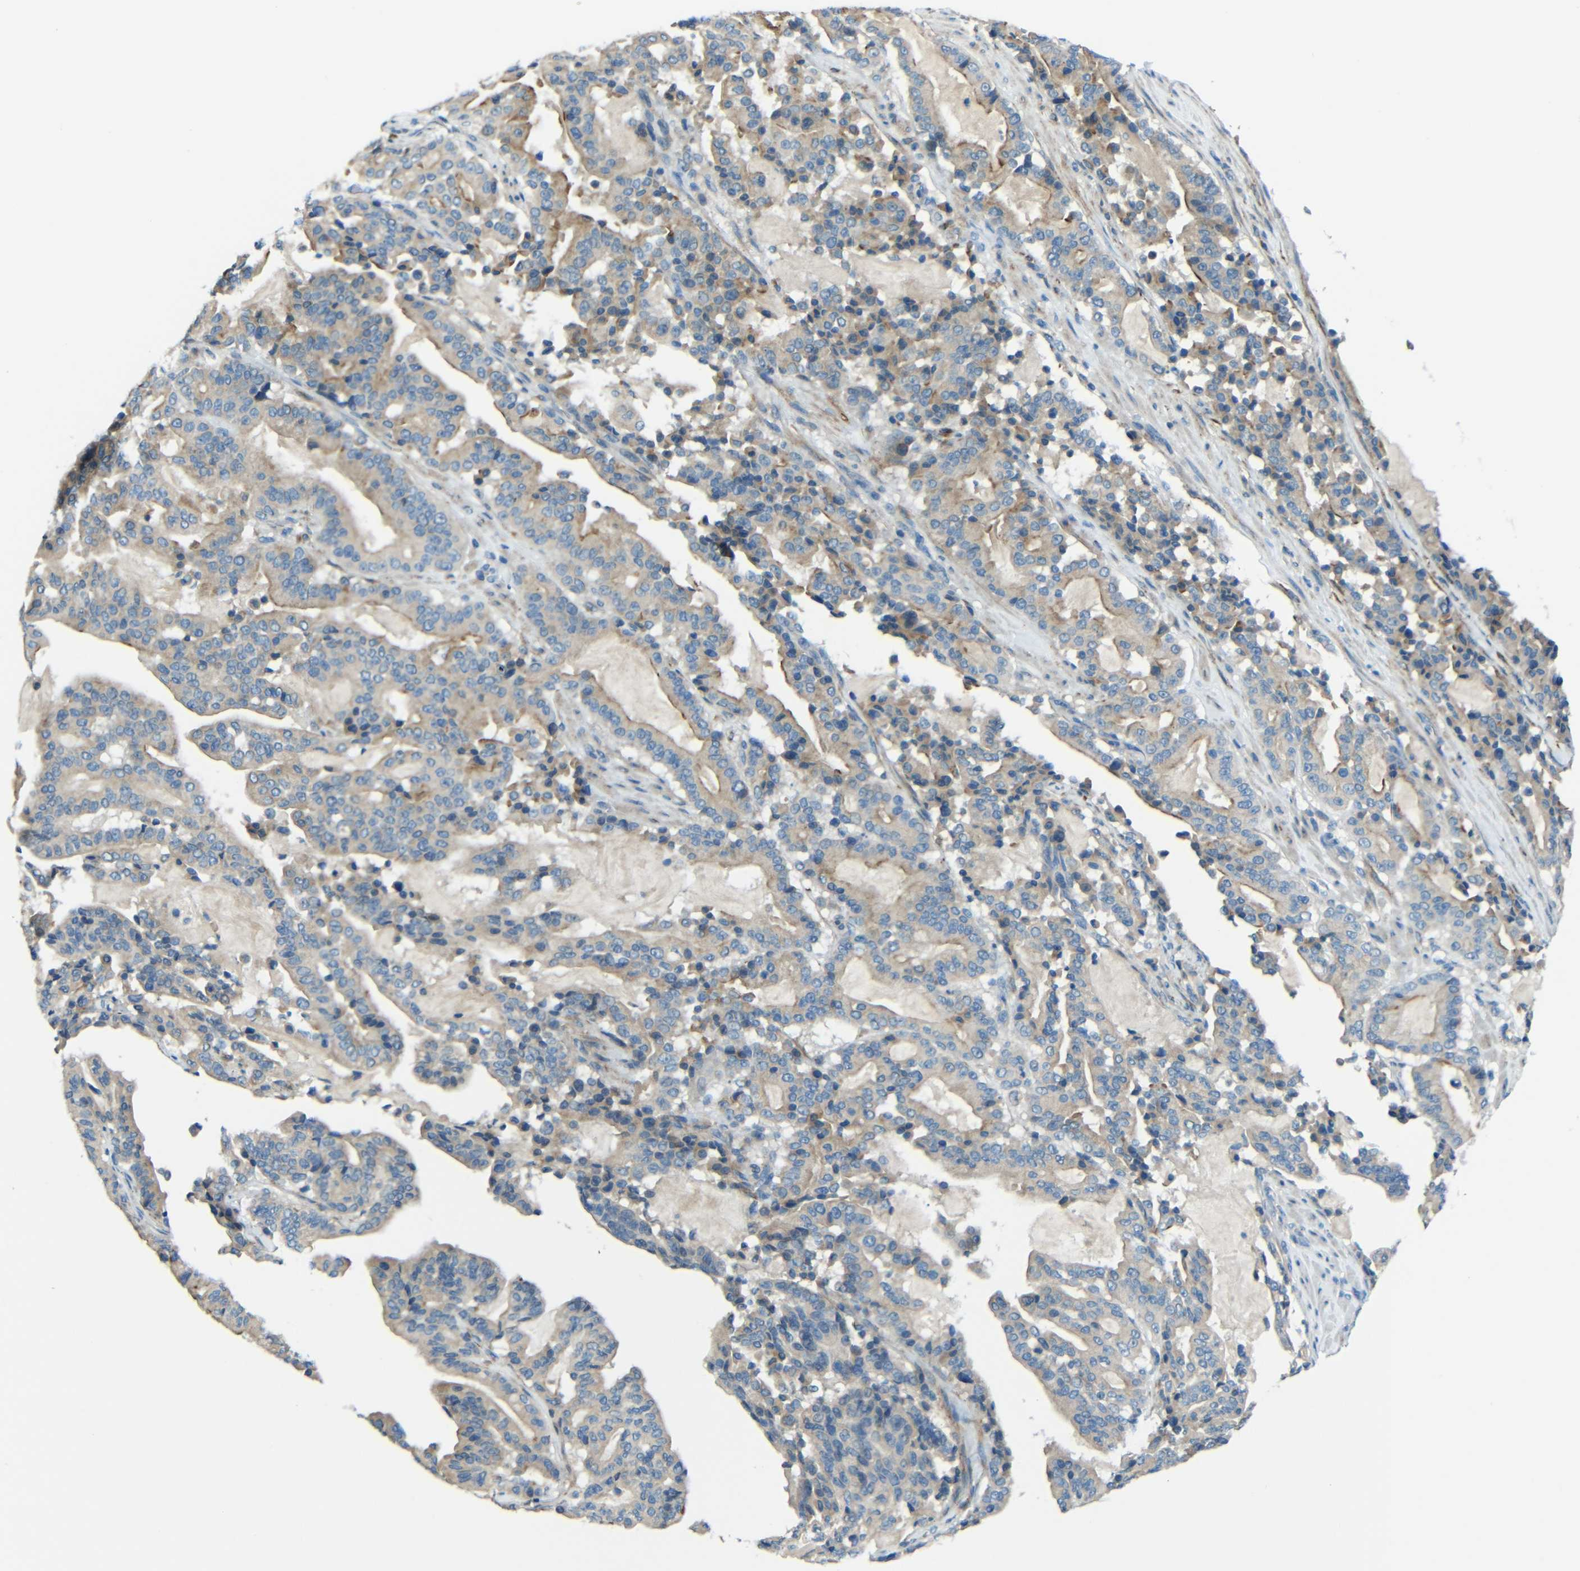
{"staining": {"intensity": "weak", "quantity": ">75%", "location": "cytoplasmic/membranous"}, "tissue": "pancreatic cancer", "cell_type": "Tumor cells", "image_type": "cancer", "snomed": [{"axis": "morphology", "description": "Adenocarcinoma, NOS"}, {"axis": "topography", "description": "Pancreas"}], "caption": "Immunohistochemical staining of pancreatic cancer (adenocarcinoma) shows low levels of weak cytoplasmic/membranous protein positivity in about >75% of tumor cells. (Stains: DAB in brown, nuclei in blue, Microscopy: brightfield microscopy at high magnification).", "gene": "CYP26B1", "patient": {"sex": "male", "age": 63}}